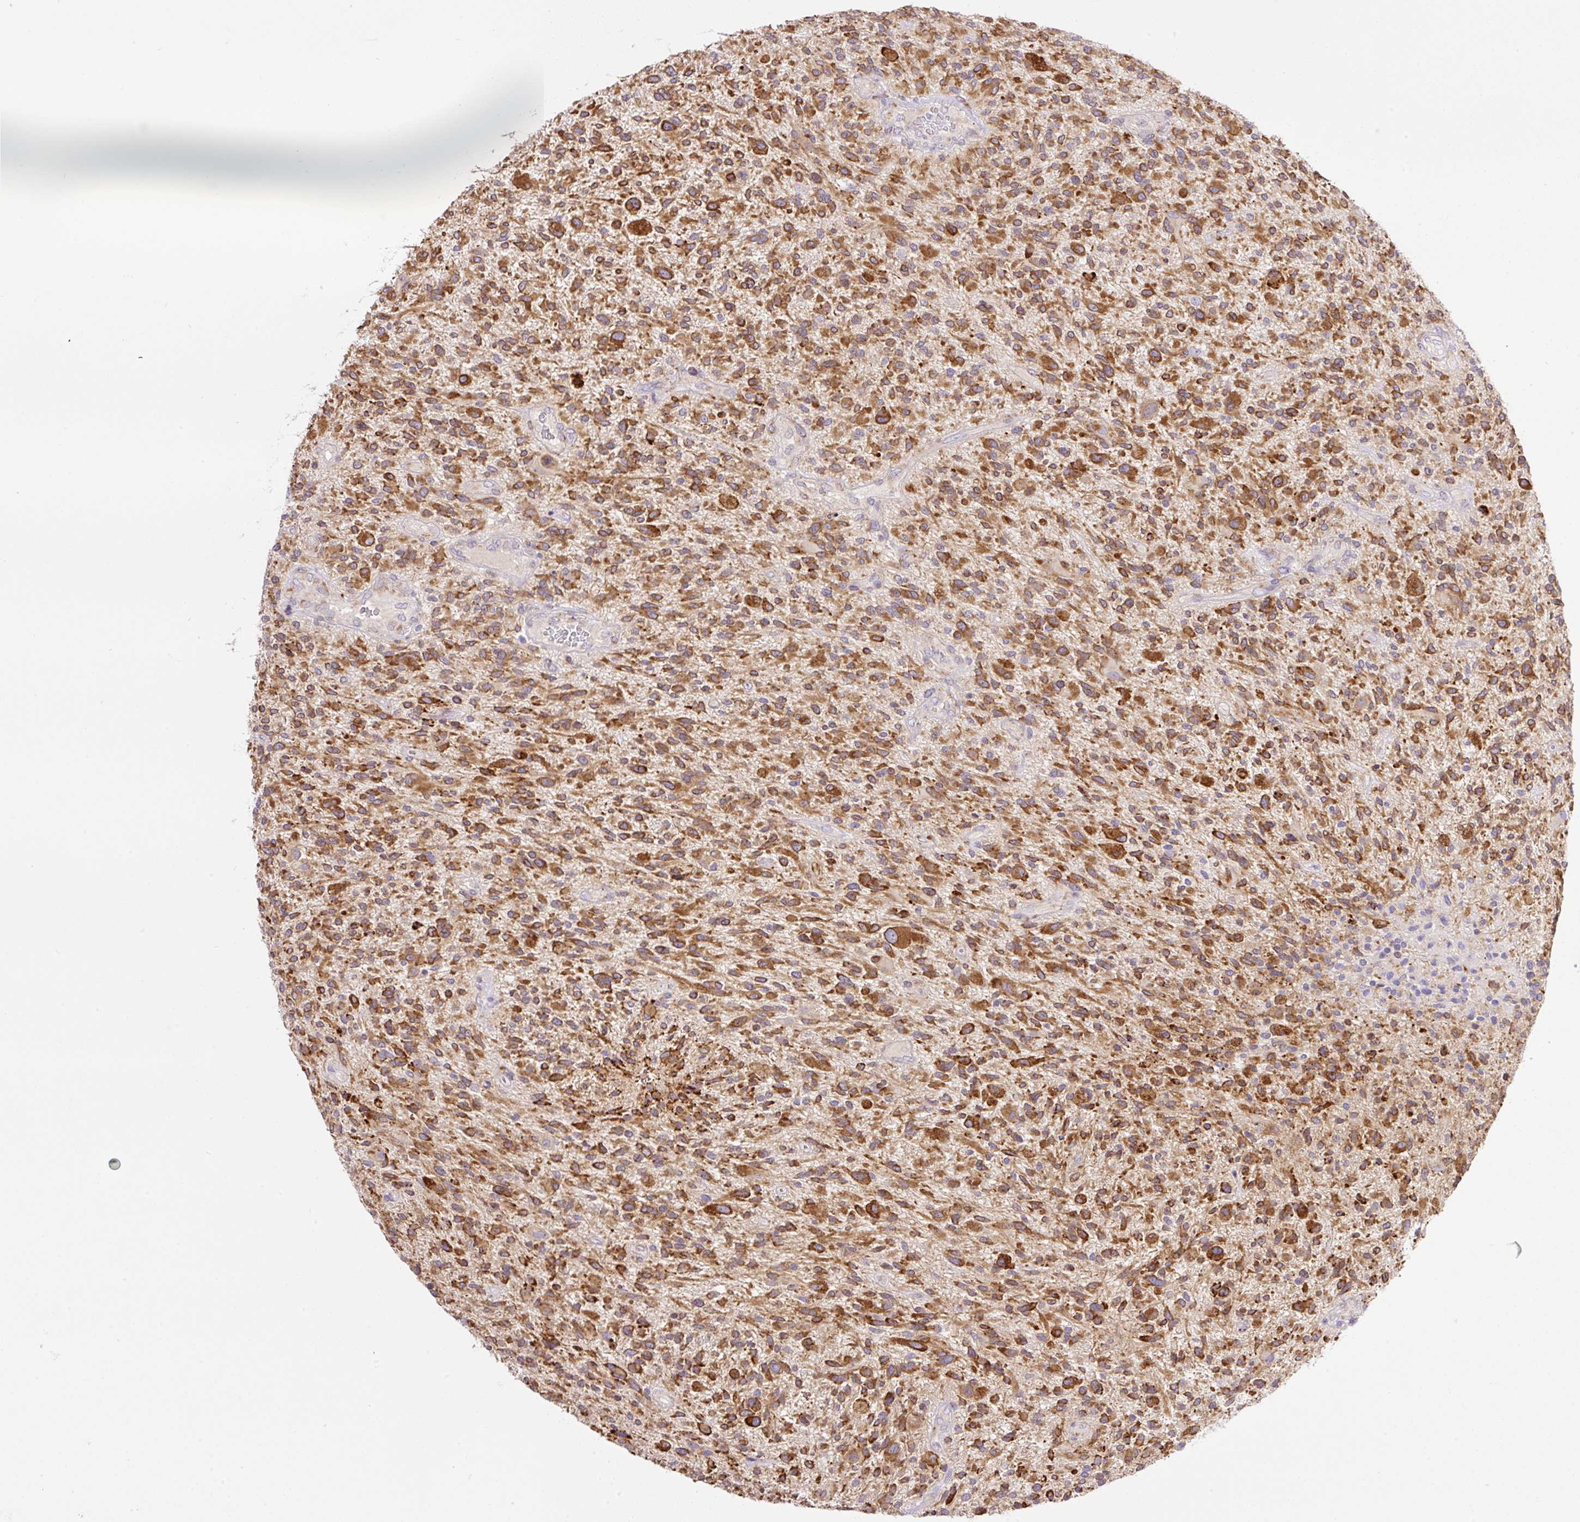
{"staining": {"intensity": "moderate", "quantity": ">75%", "location": "cytoplasmic/membranous"}, "tissue": "glioma", "cell_type": "Tumor cells", "image_type": "cancer", "snomed": [{"axis": "morphology", "description": "Glioma, malignant, High grade"}, {"axis": "topography", "description": "Brain"}], "caption": "Brown immunohistochemical staining in human glioma exhibits moderate cytoplasmic/membranous staining in about >75% of tumor cells. (brown staining indicates protein expression, while blue staining denotes nuclei).", "gene": "POFUT1", "patient": {"sex": "male", "age": 47}}